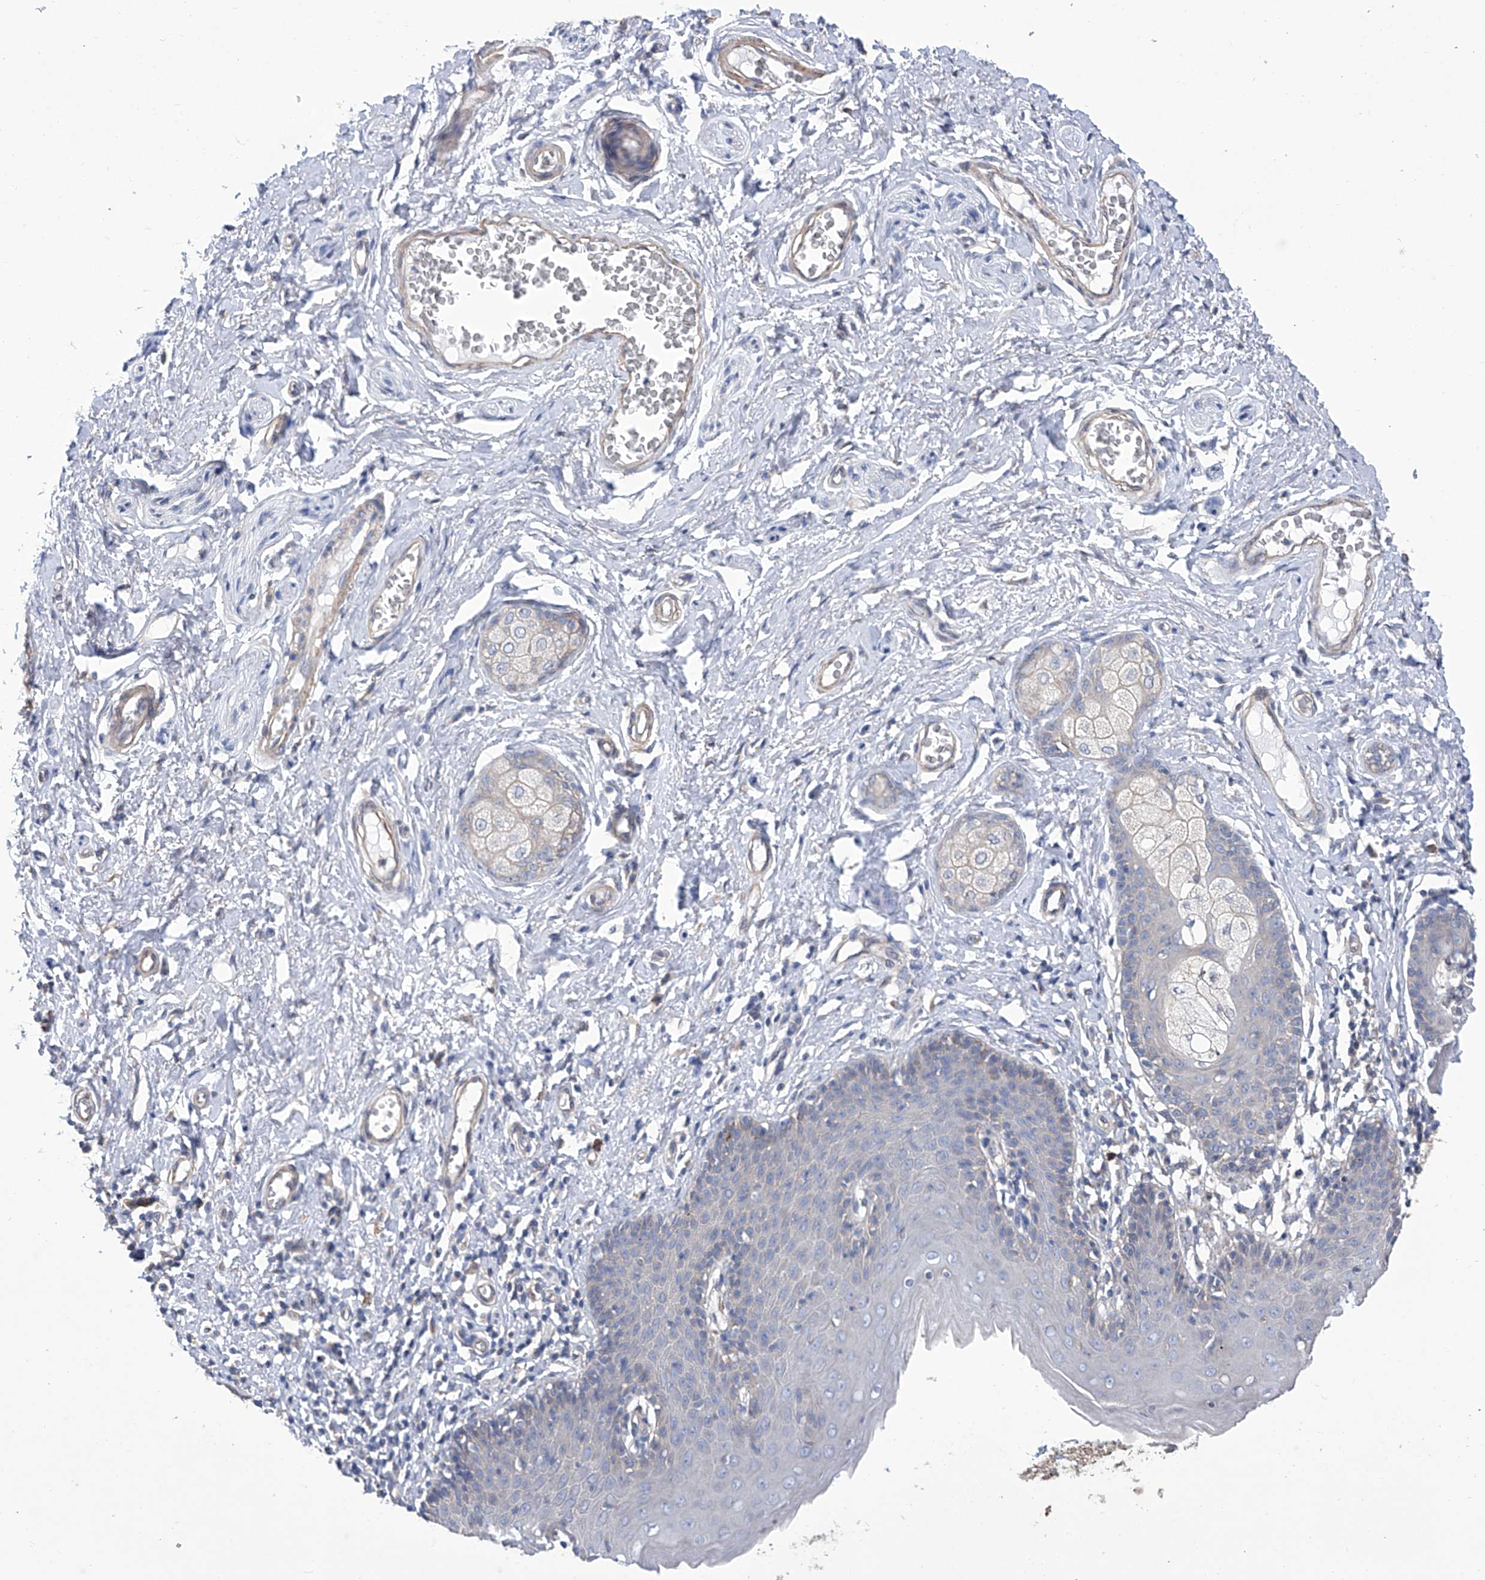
{"staining": {"intensity": "weak", "quantity": "<25%", "location": "cytoplasmic/membranous"}, "tissue": "skin", "cell_type": "Epidermal cells", "image_type": "normal", "snomed": [{"axis": "morphology", "description": "Normal tissue, NOS"}, {"axis": "topography", "description": "Vulva"}], "caption": "DAB (3,3'-diaminobenzidine) immunohistochemical staining of normal human skin exhibits no significant expression in epidermal cells. (DAB immunohistochemistry visualized using brightfield microscopy, high magnification).", "gene": "SMS", "patient": {"sex": "female", "age": 66}}